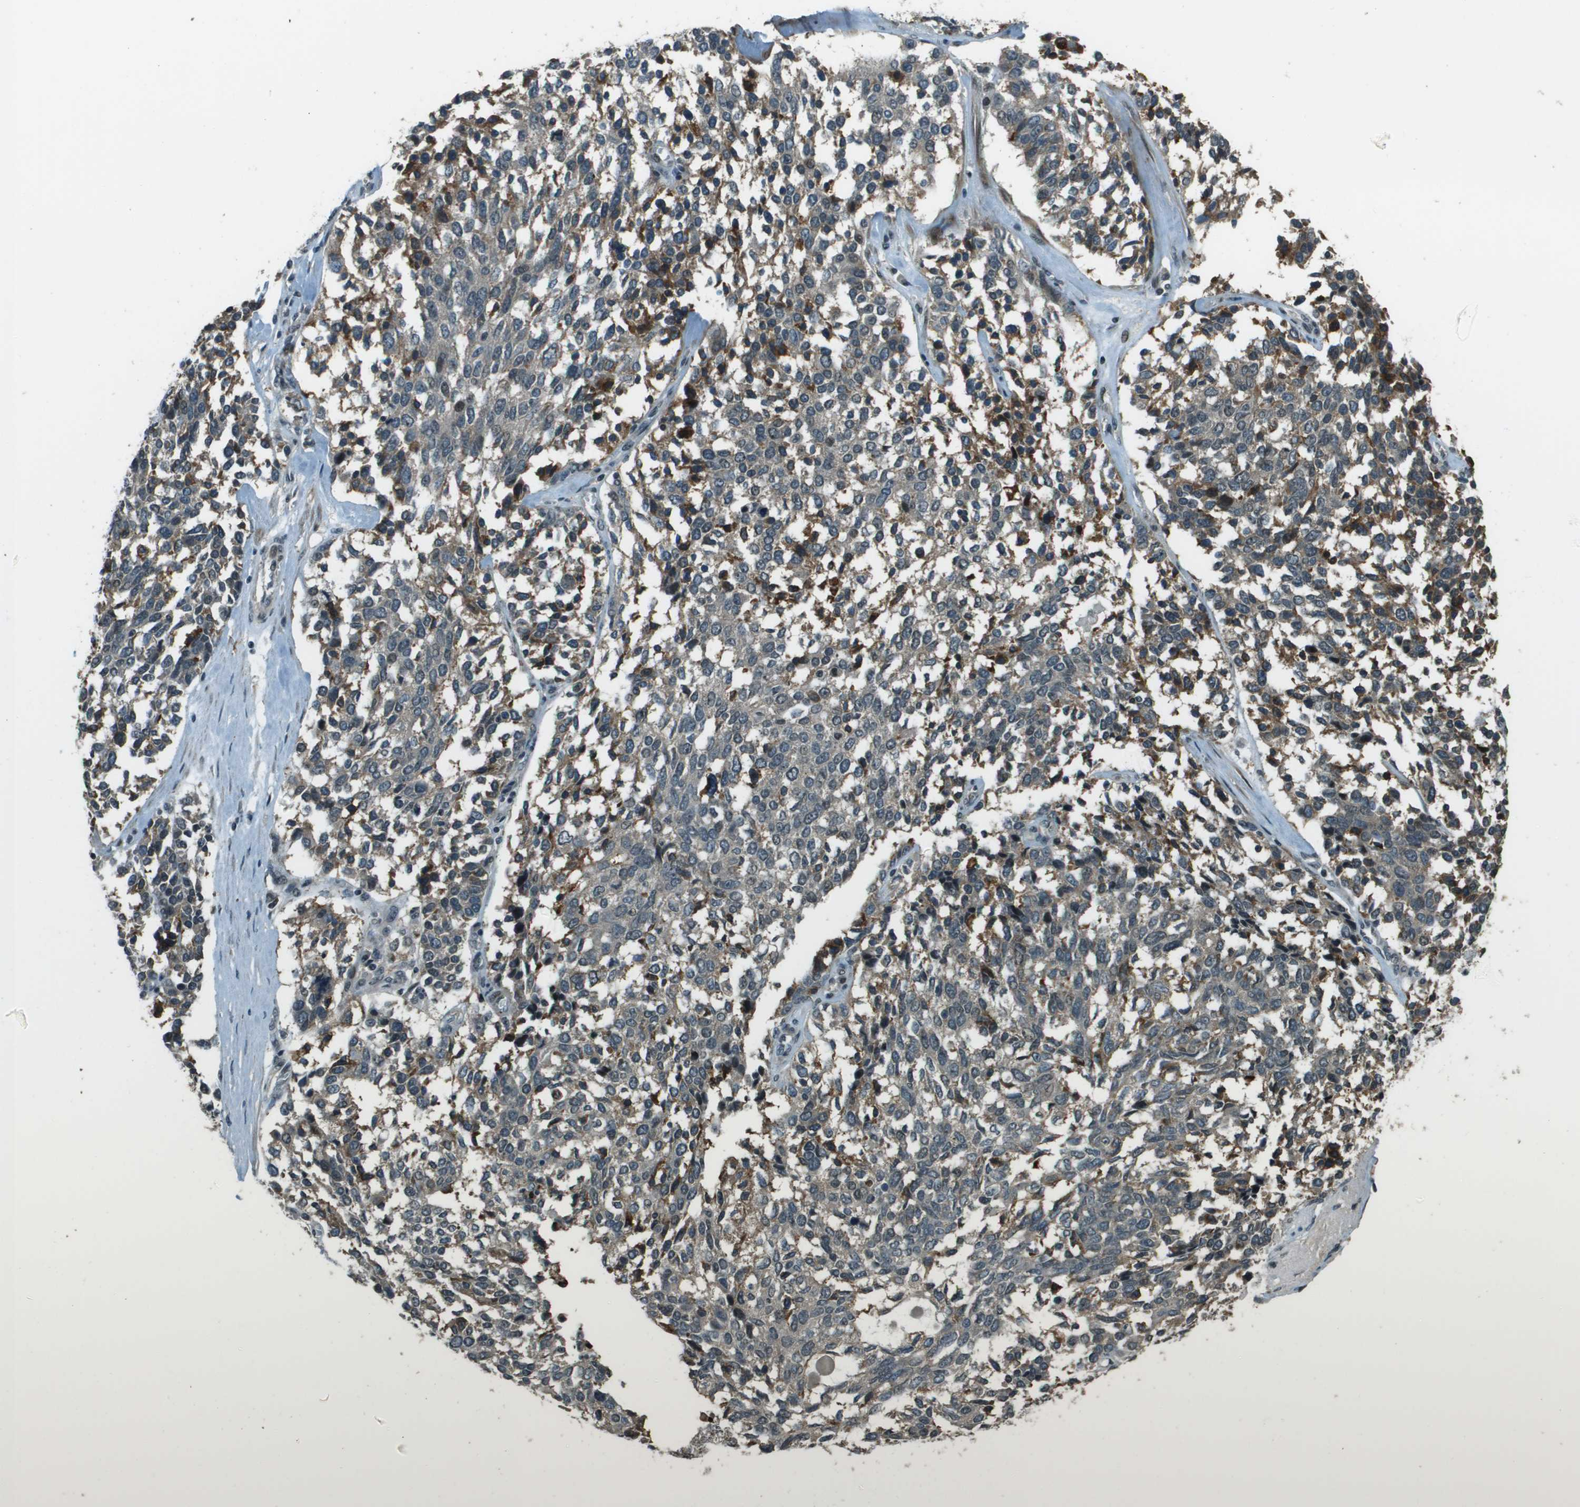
{"staining": {"intensity": "moderate", "quantity": "<25%", "location": "cytoplasmic/membranous"}, "tissue": "ovarian cancer", "cell_type": "Tumor cells", "image_type": "cancer", "snomed": [{"axis": "morphology", "description": "Cystadenocarcinoma, serous, NOS"}, {"axis": "topography", "description": "Ovary"}], "caption": "IHC staining of ovarian cancer (serous cystadenocarcinoma), which shows low levels of moderate cytoplasmic/membranous staining in approximately <25% of tumor cells indicating moderate cytoplasmic/membranous protein positivity. The staining was performed using DAB (brown) for protein detection and nuclei were counterstained in hematoxylin (blue).", "gene": "SDC3", "patient": {"sex": "female", "age": 44}}